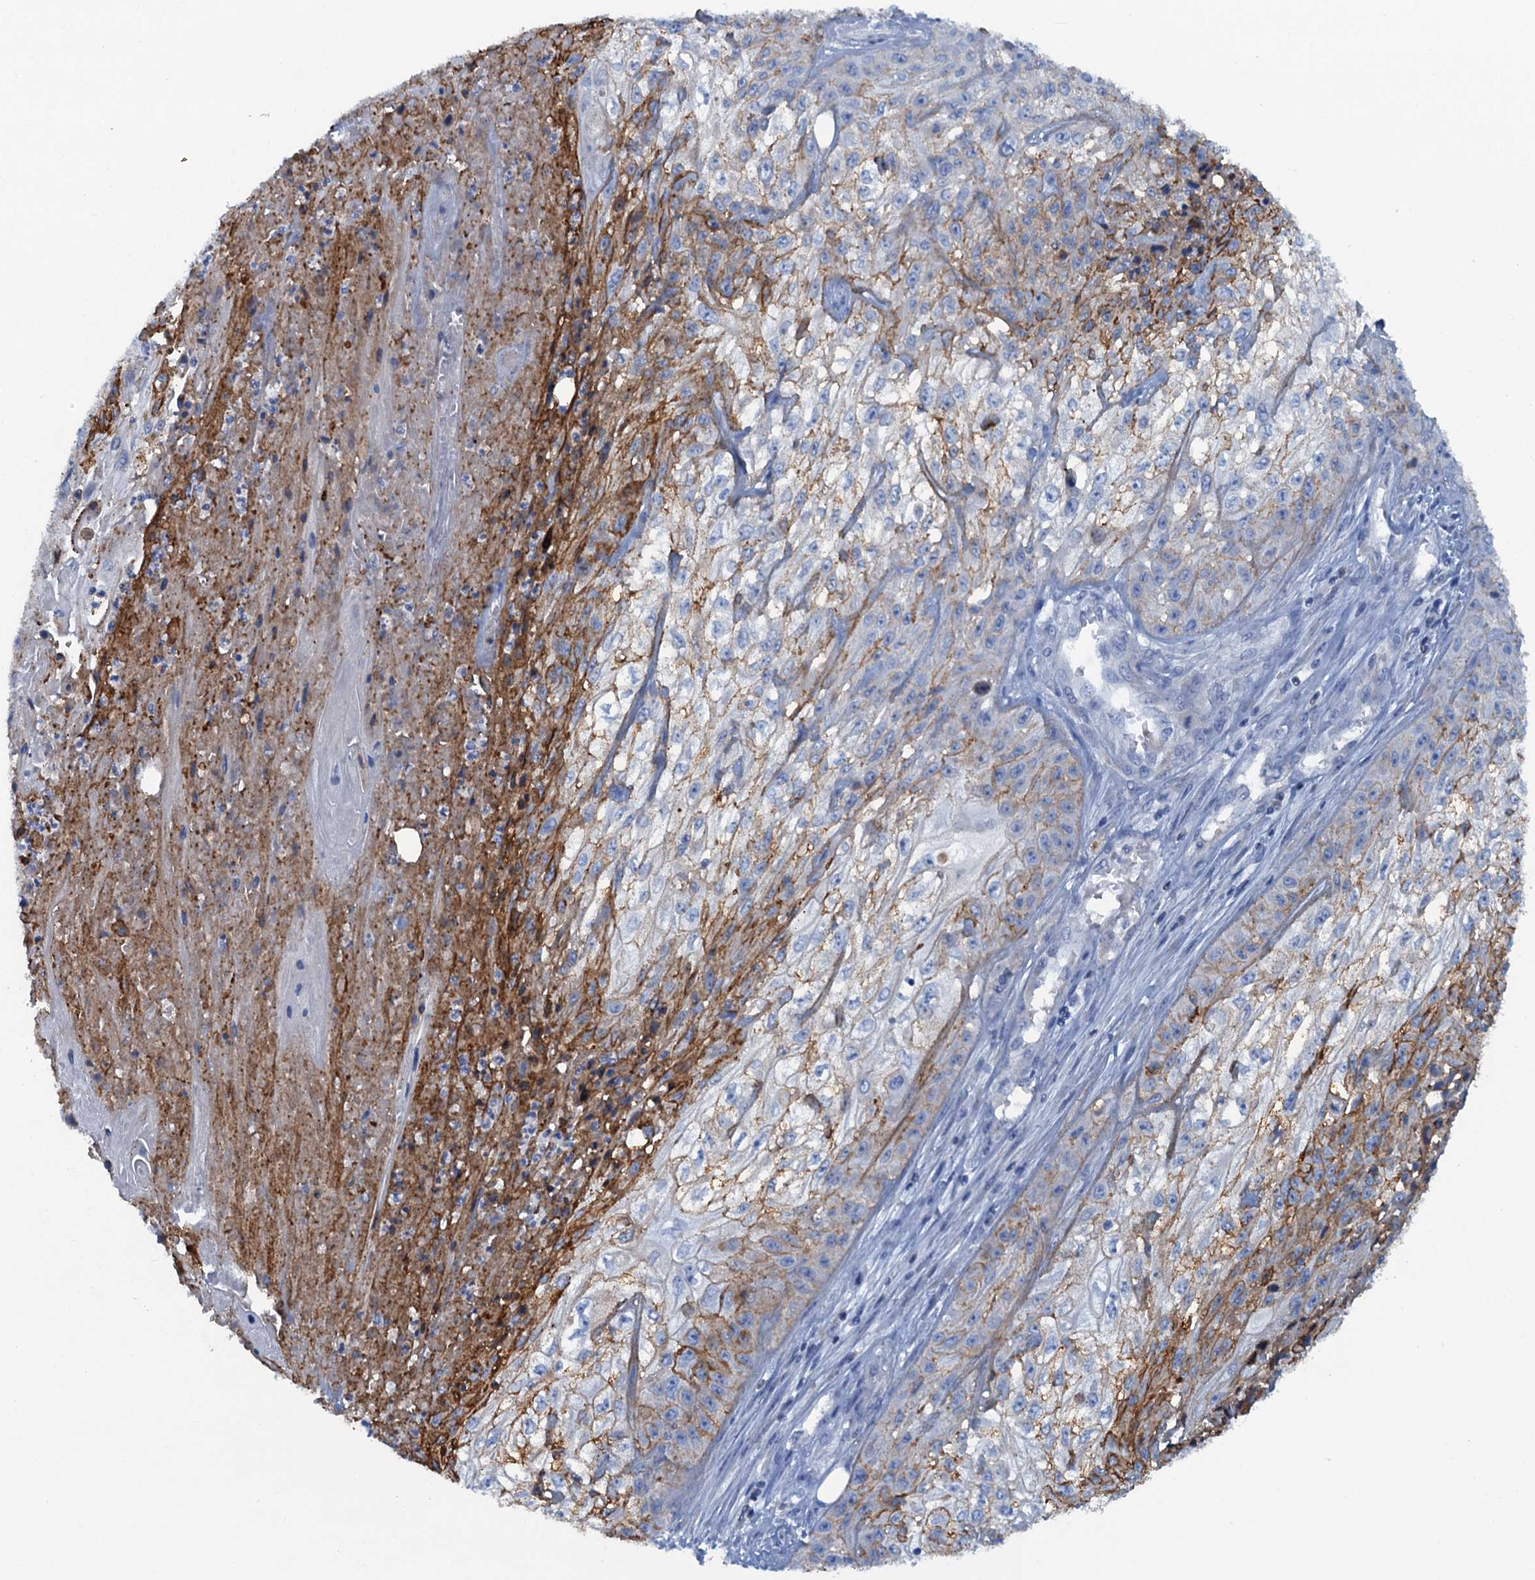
{"staining": {"intensity": "strong", "quantity": "<25%", "location": "cytoplasmic/membranous"}, "tissue": "skin cancer", "cell_type": "Tumor cells", "image_type": "cancer", "snomed": [{"axis": "morphology", "description": "Squamous cell carcinoma, NOS"}, {"axis": "morphology", "description": "Squamous cell carcinoma, metastatic, NOS"}, {"axis": "topography", "description": "Skin"}, {"axis": "topography", "description": "Lymph node"}], "caption": "Human skin cancer stained with a brown dye reveals strong cytoplasmic/membranous positive staining in about <25% of tumor cells.", "gene": "MYADML2", "patient": {"sex": "male", "age": 75}}